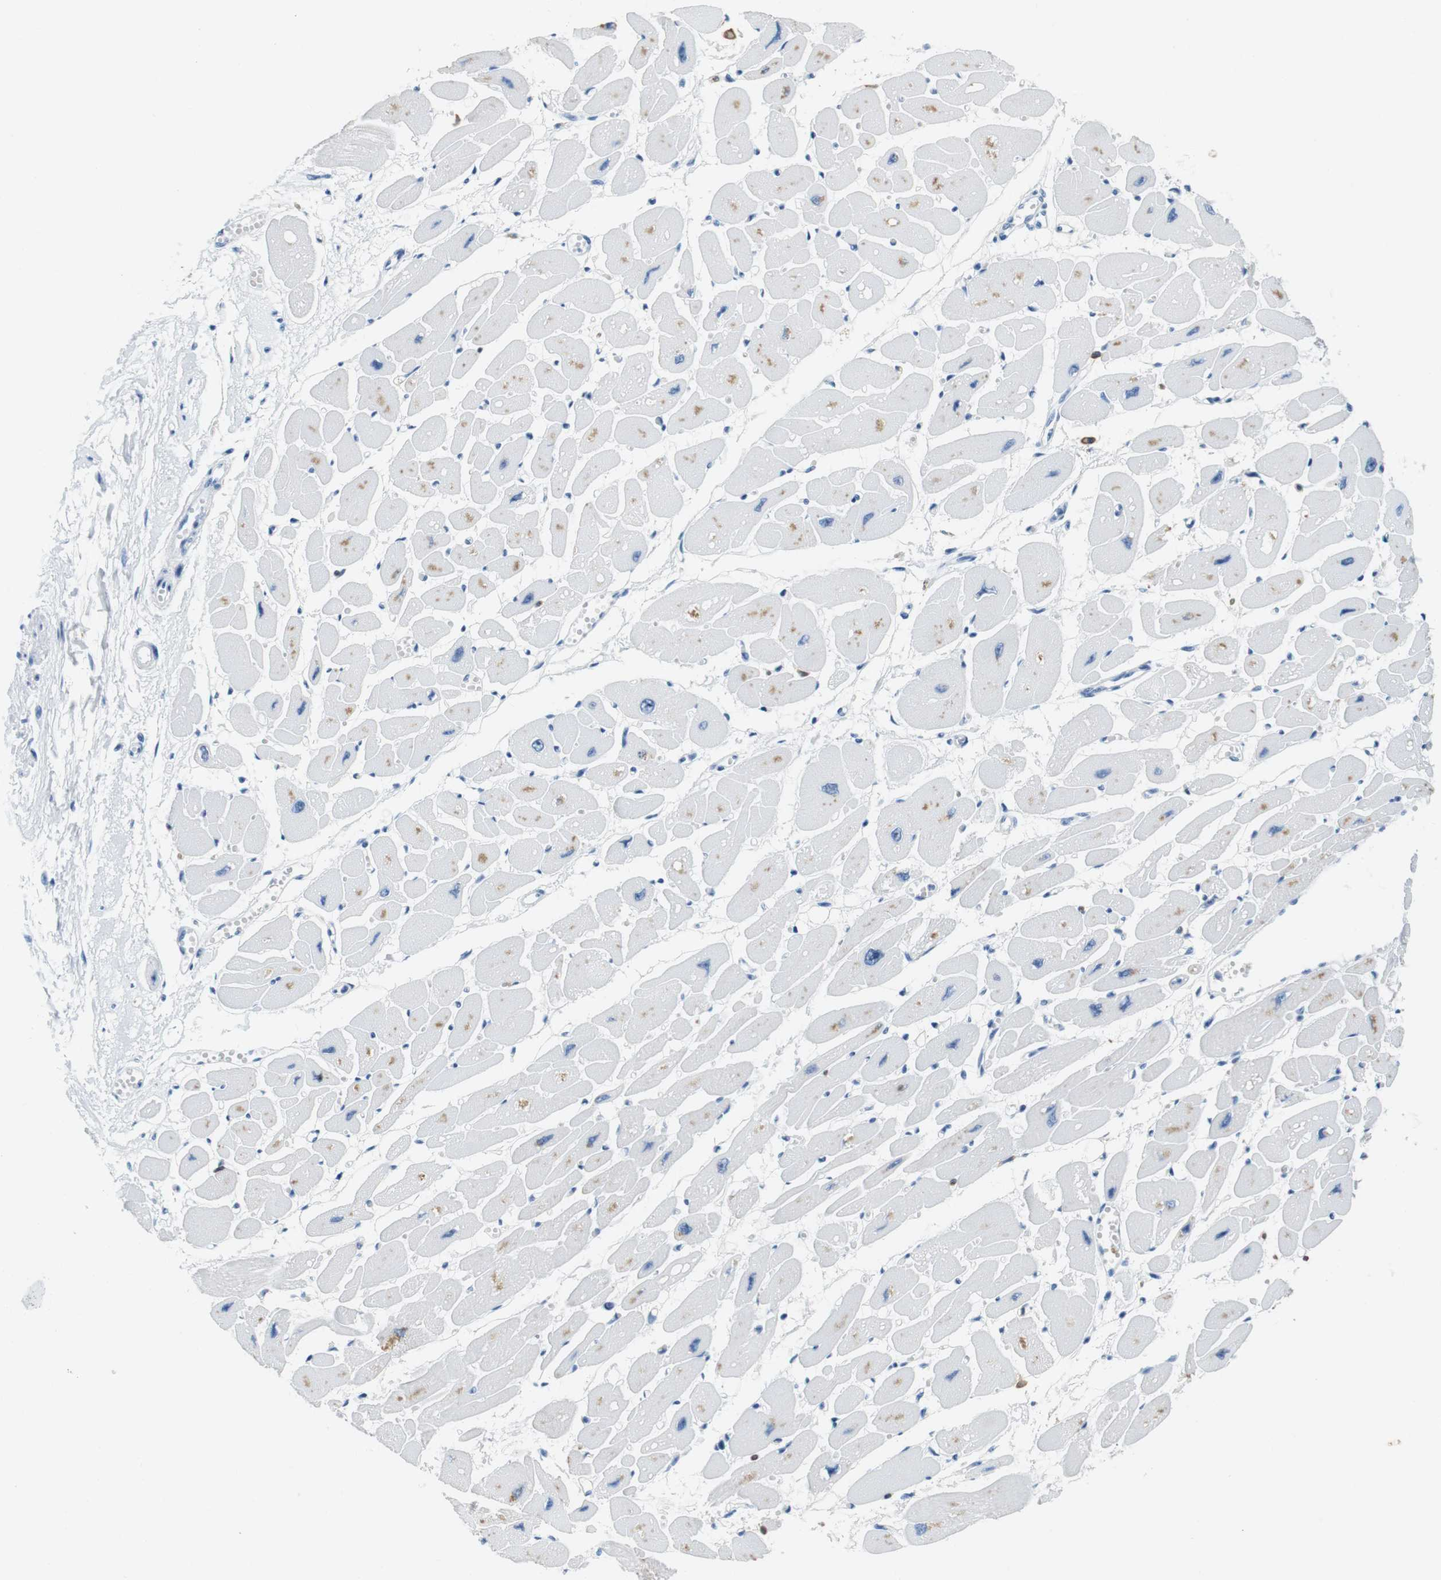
{"staining": {"intensity": "weak", "quantity": "<25%", "location": "cytoplasmic/membranous"}, "tissue": "heart muscle", "cell_type": "Cardiomyocytes", "image_type": "normal", "snomed": [{"axis": "morphology", "description": "Normal tissue, NOS"}, {"axis": "topography", "description": "Heart"}], "caption": "The photomicrograph displays no significant positivity in cardiomyocytes of heart muscle. Brightfield microscopy of immunohistochemistry stained with DAB (brown) and hematoxylin (blue), captured at high magnification.", "gene": "LAT", "patient": {"sex": "female", "age": 54}}